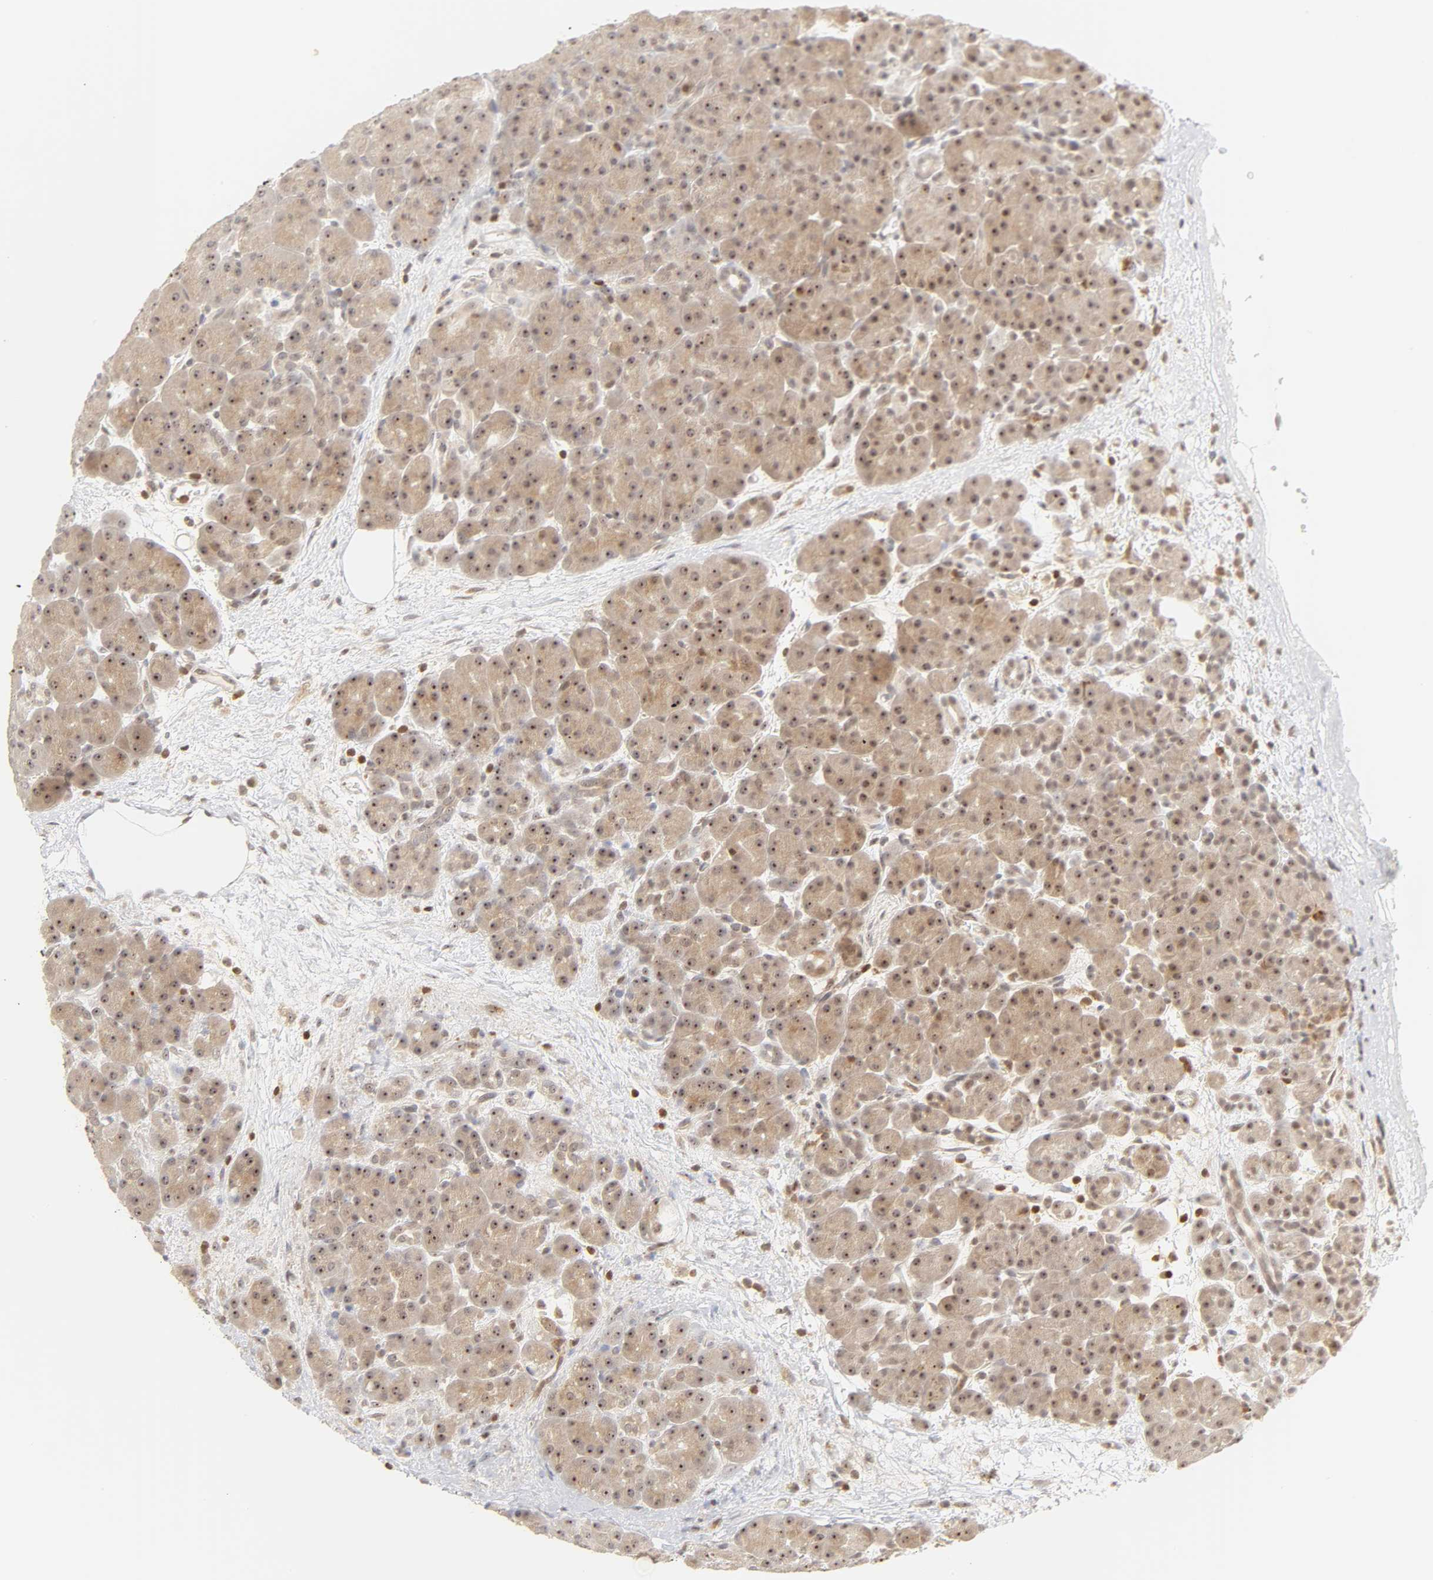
{"staining": {"intensity": "moderate", "quantity": ">75%", "location": "cytoplasmic/membranous,nuclear"}, "tissue": "pancreas", "cell_type": "Exocrine glandular cells", "image_type": "normal", "snomed": [{"axis": "morphology", "description": "Normal tissue, NOS"}, {"axis": "topography", "description": "Pancreas"}], "caption": "Protein expression analysis of unremarkable pancreas reveals moderate cytoplasmic/membranous,nuclear positivity in about >75% of exocrine glandular cells.", "gene": "KIF2A", "patient": {"sex": "male", "age": 66}}